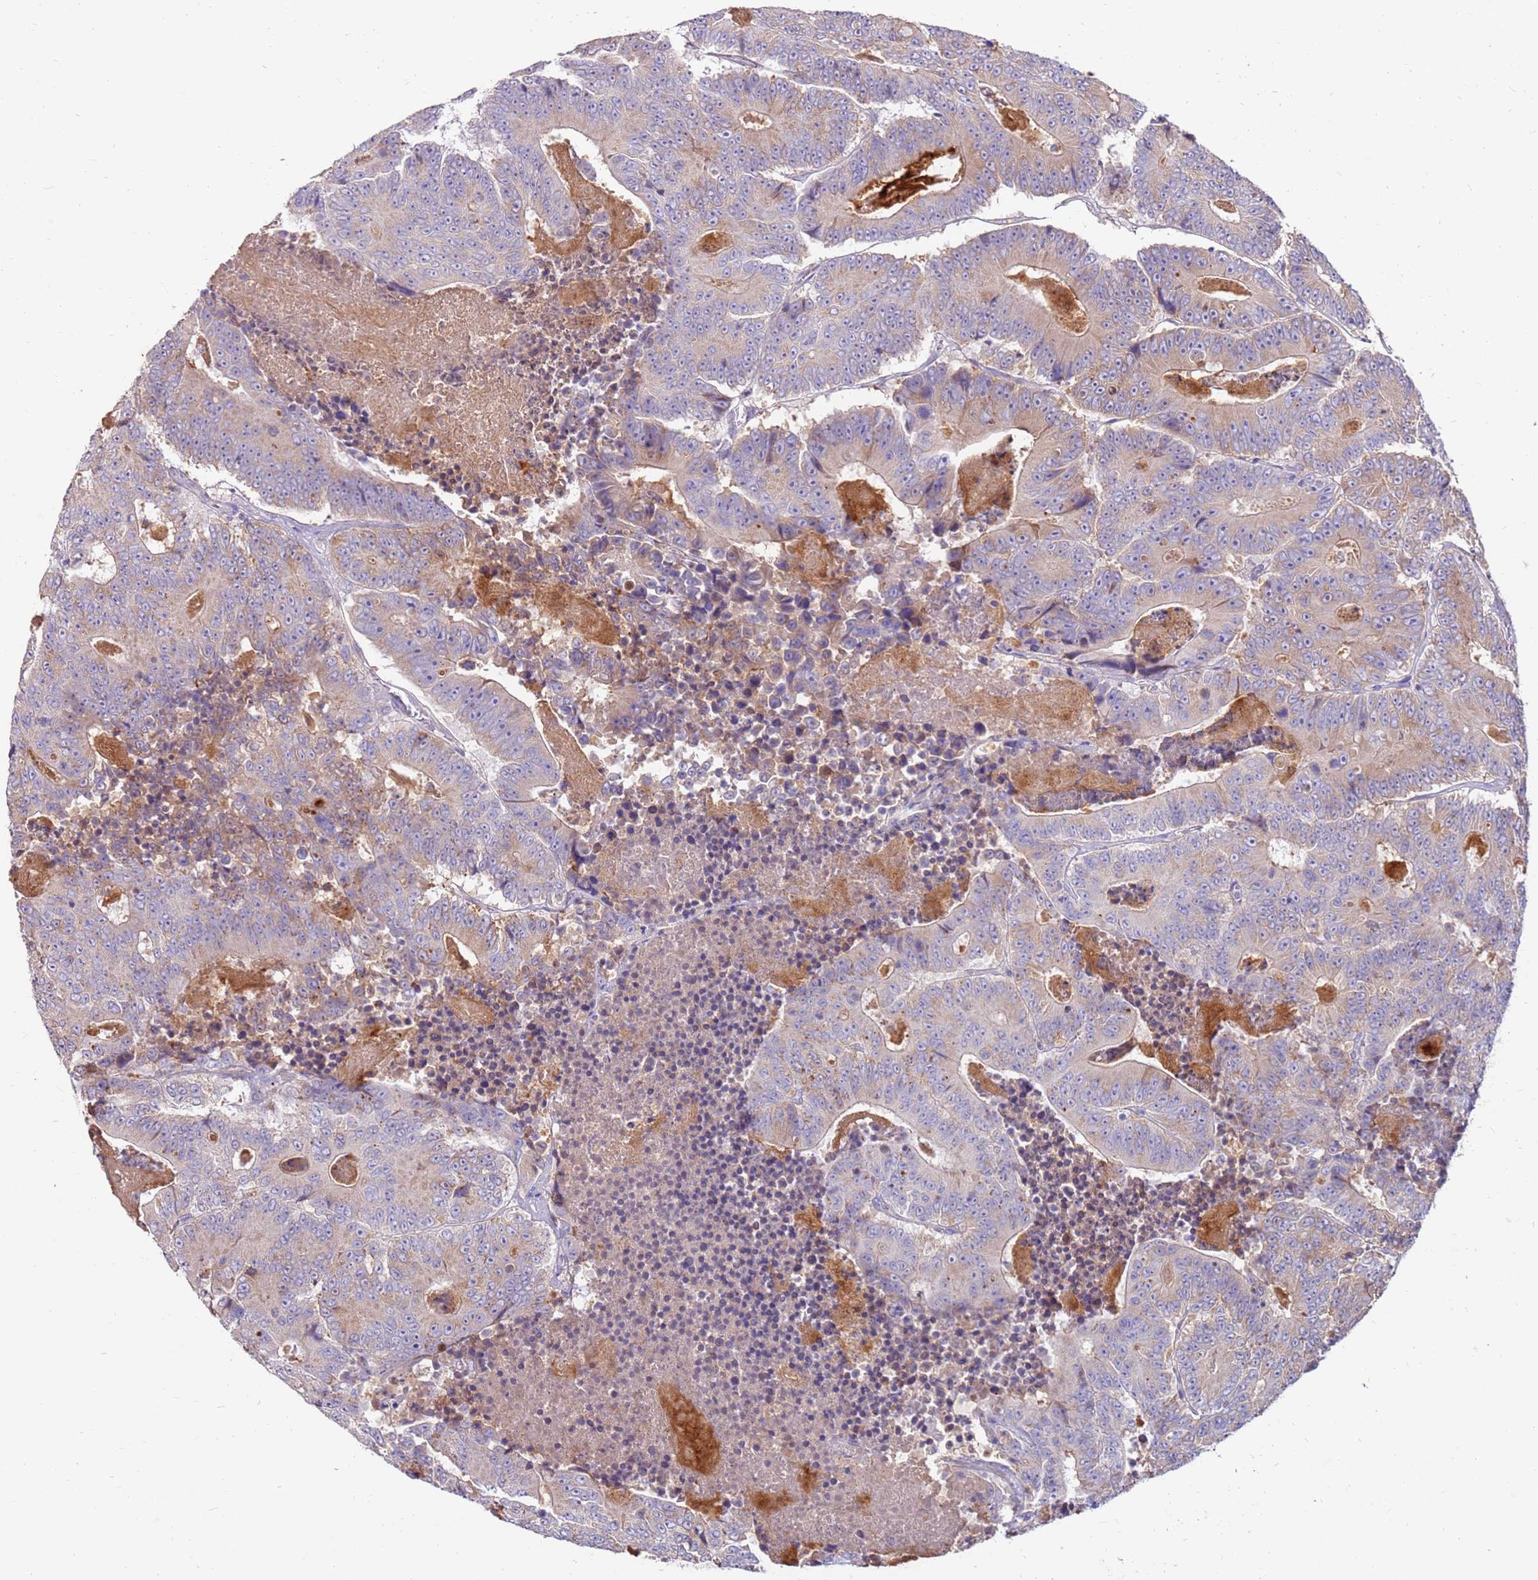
{"staining": {"intensity": "weak", "quantity": "<25%", "location": "cytoplasmic/membranous"}, "tissue": "colorectal cancer", "cell_type": "Tumor cells", "image_type": "cancer", "snomed": [{"axis": "morphology", "description": "Adenocarcinoma, NOS"}, {"axis": "topography", "description": "Colon"}], "caption": "This photomicrograph is of colorectal cancer (adenocarcinoma) stained with IHC to label a protein in brown with the nuclei are counter-stained blue. There is no expression in tumor cells.", "gene": "SLC44A4", "patient": {"sex": "male", "age": 83}}